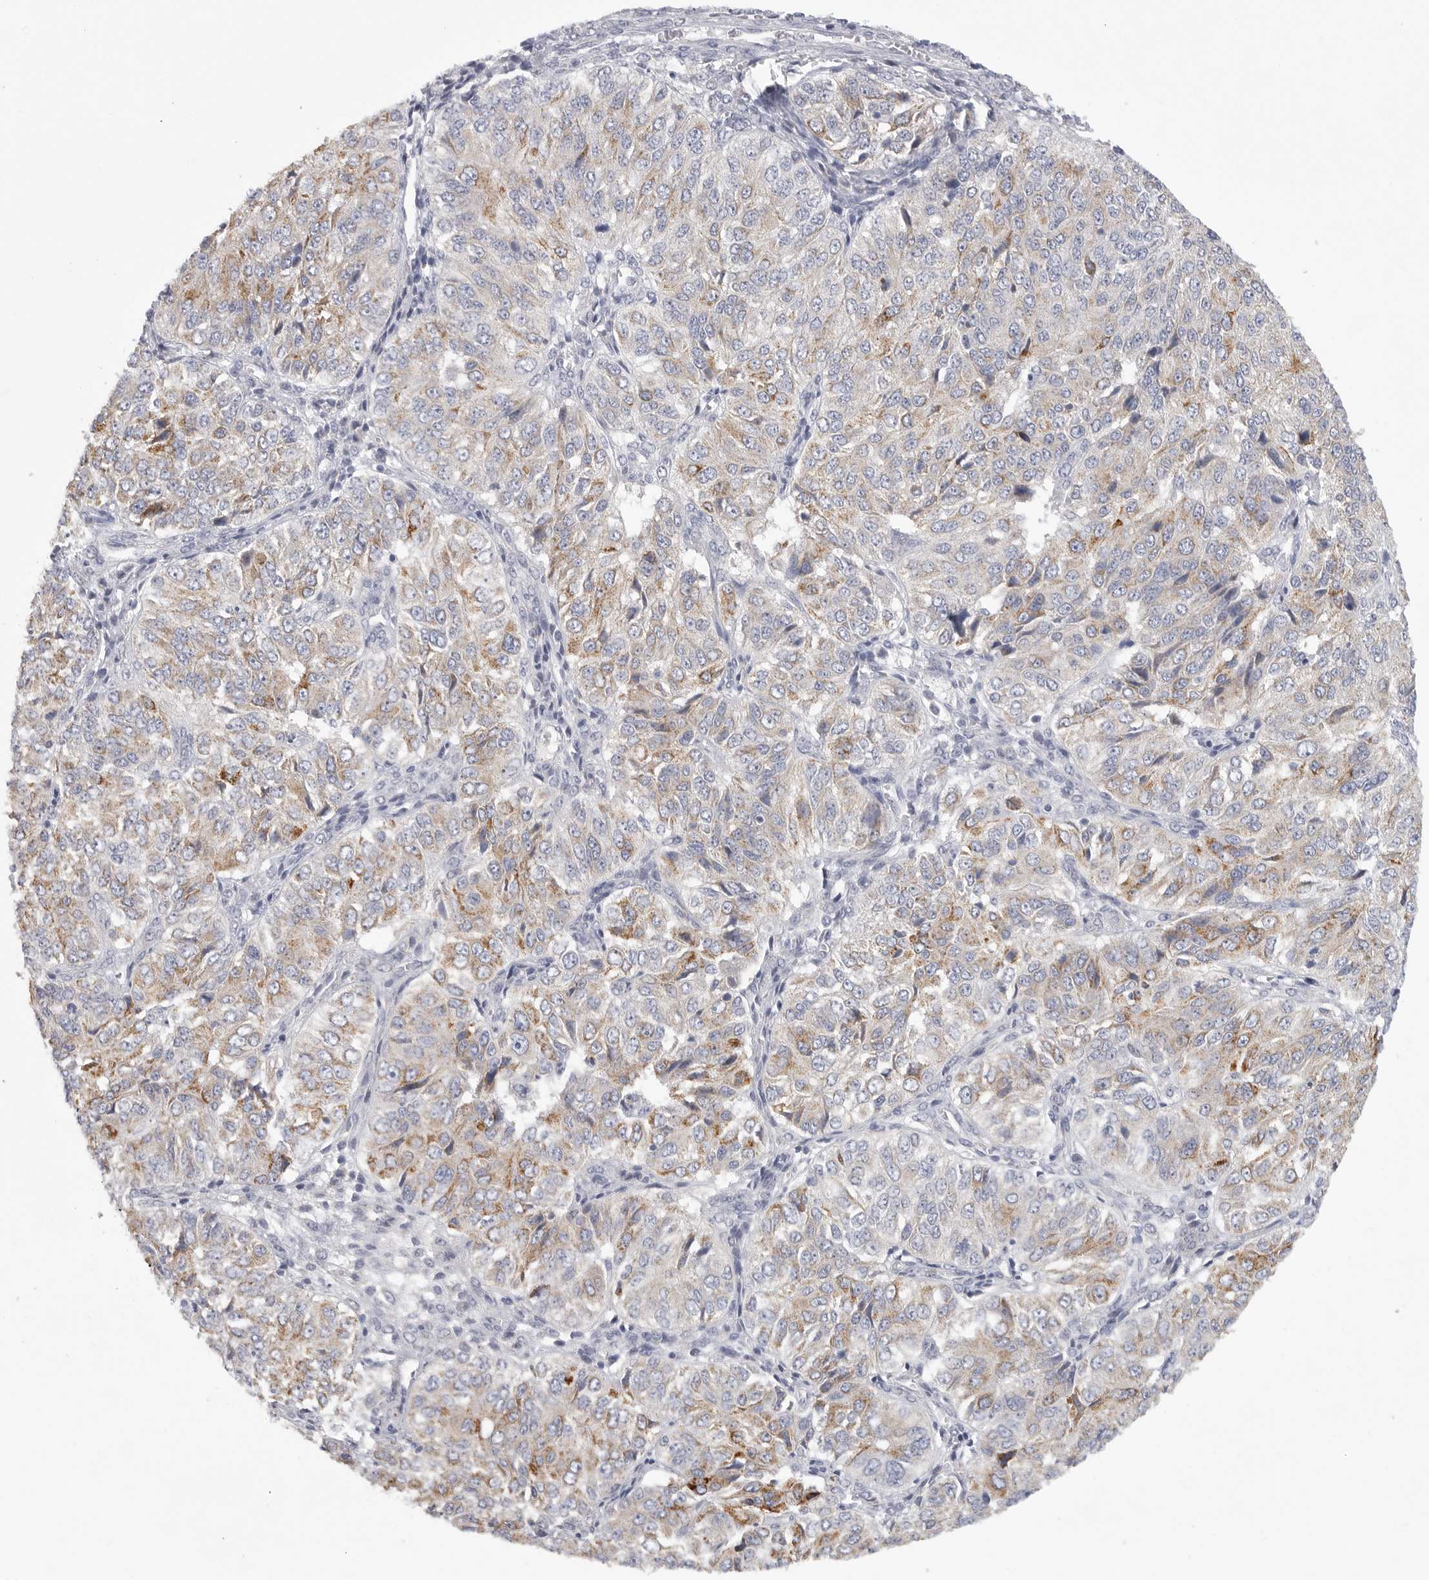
{"staining": {"intensity": "moderate", "quantity": "25%-75%", "location": "cytoplasmic/membranous"}, "tissue": "ovarian cancer", "cell_type": "Tumor cells", "image_type": "cancer", "snomed": [{"axis": "morphology", "description": "Carcinoma, endometroid"}, {"axis": "topography", "description": "Ovary"}], "caption": "There is medium levels of moderate cytoplasmic/membranous positivity in tumor cells of ovarian endometroid carcinoma, as demonstrated by immunohistochemical staining (brown color).", "gene": "ELP3", "patient": {"sex": "female", "age": 51}}